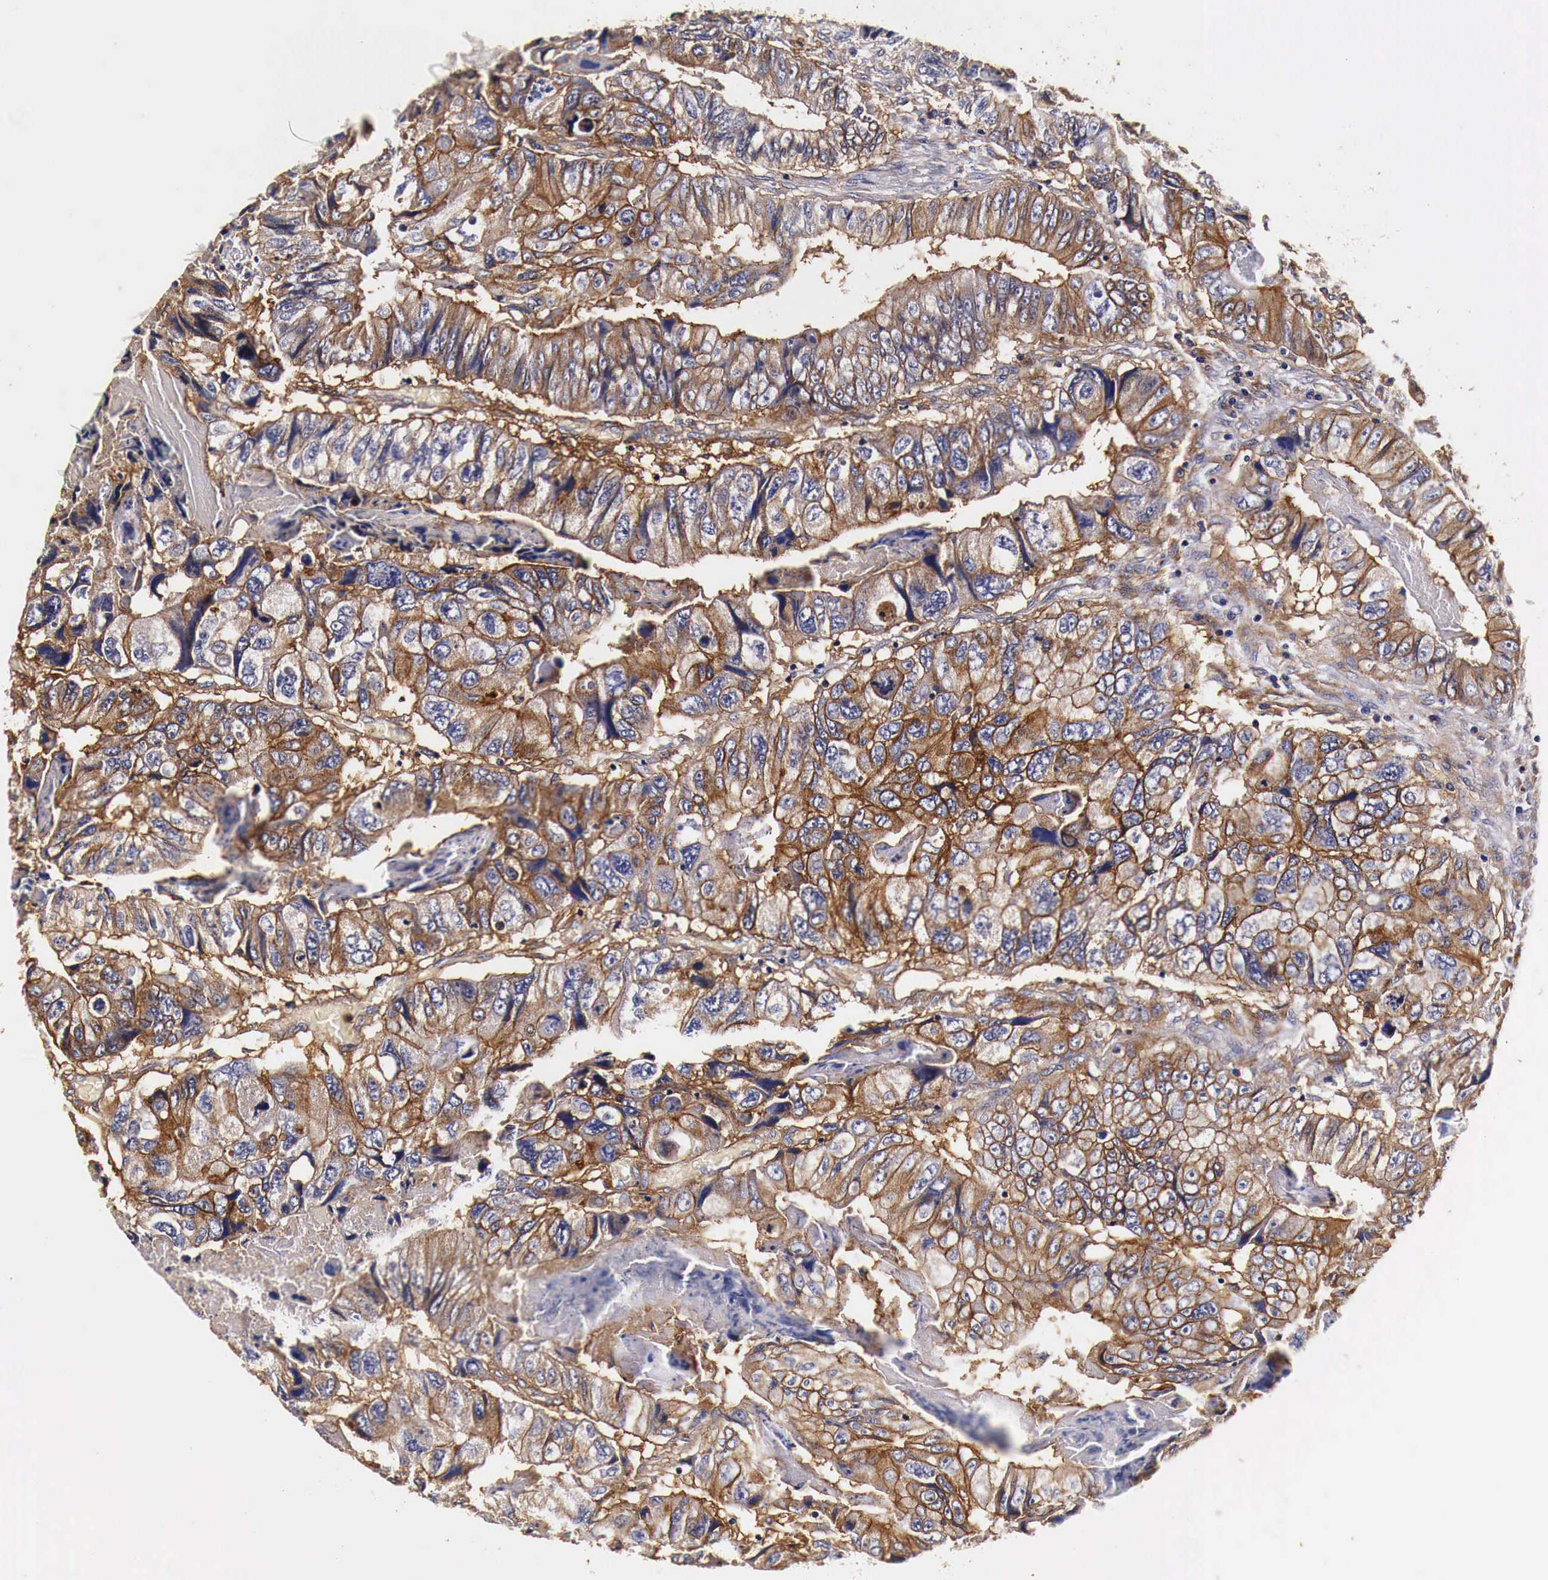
{"staining": {"intensity": "moderate", "quantity": ">75%", "location": "cytoplasmic/membranous"}, "tissue": "colorectal cancer", "cell_type": "Tumor cells", "image_type": "cancer", "snomed": [{"axis": "morphology", "description": "Adenocarcinoma, NOS"}, {"axis": "topography", "description": "Rectum"}], "caption": "High-magnification brightfield microscopy of colorectal cancer stained with DAB (3,3'-diaminobenzidine) (brown) and counterstained with hematoxylin (blue). tumor cells exhibit moderate cytoplasmic/membranous expression is present in about>75% of cells.", "gene": "RP2", "patient": {"sex": "female", "age": 82}}